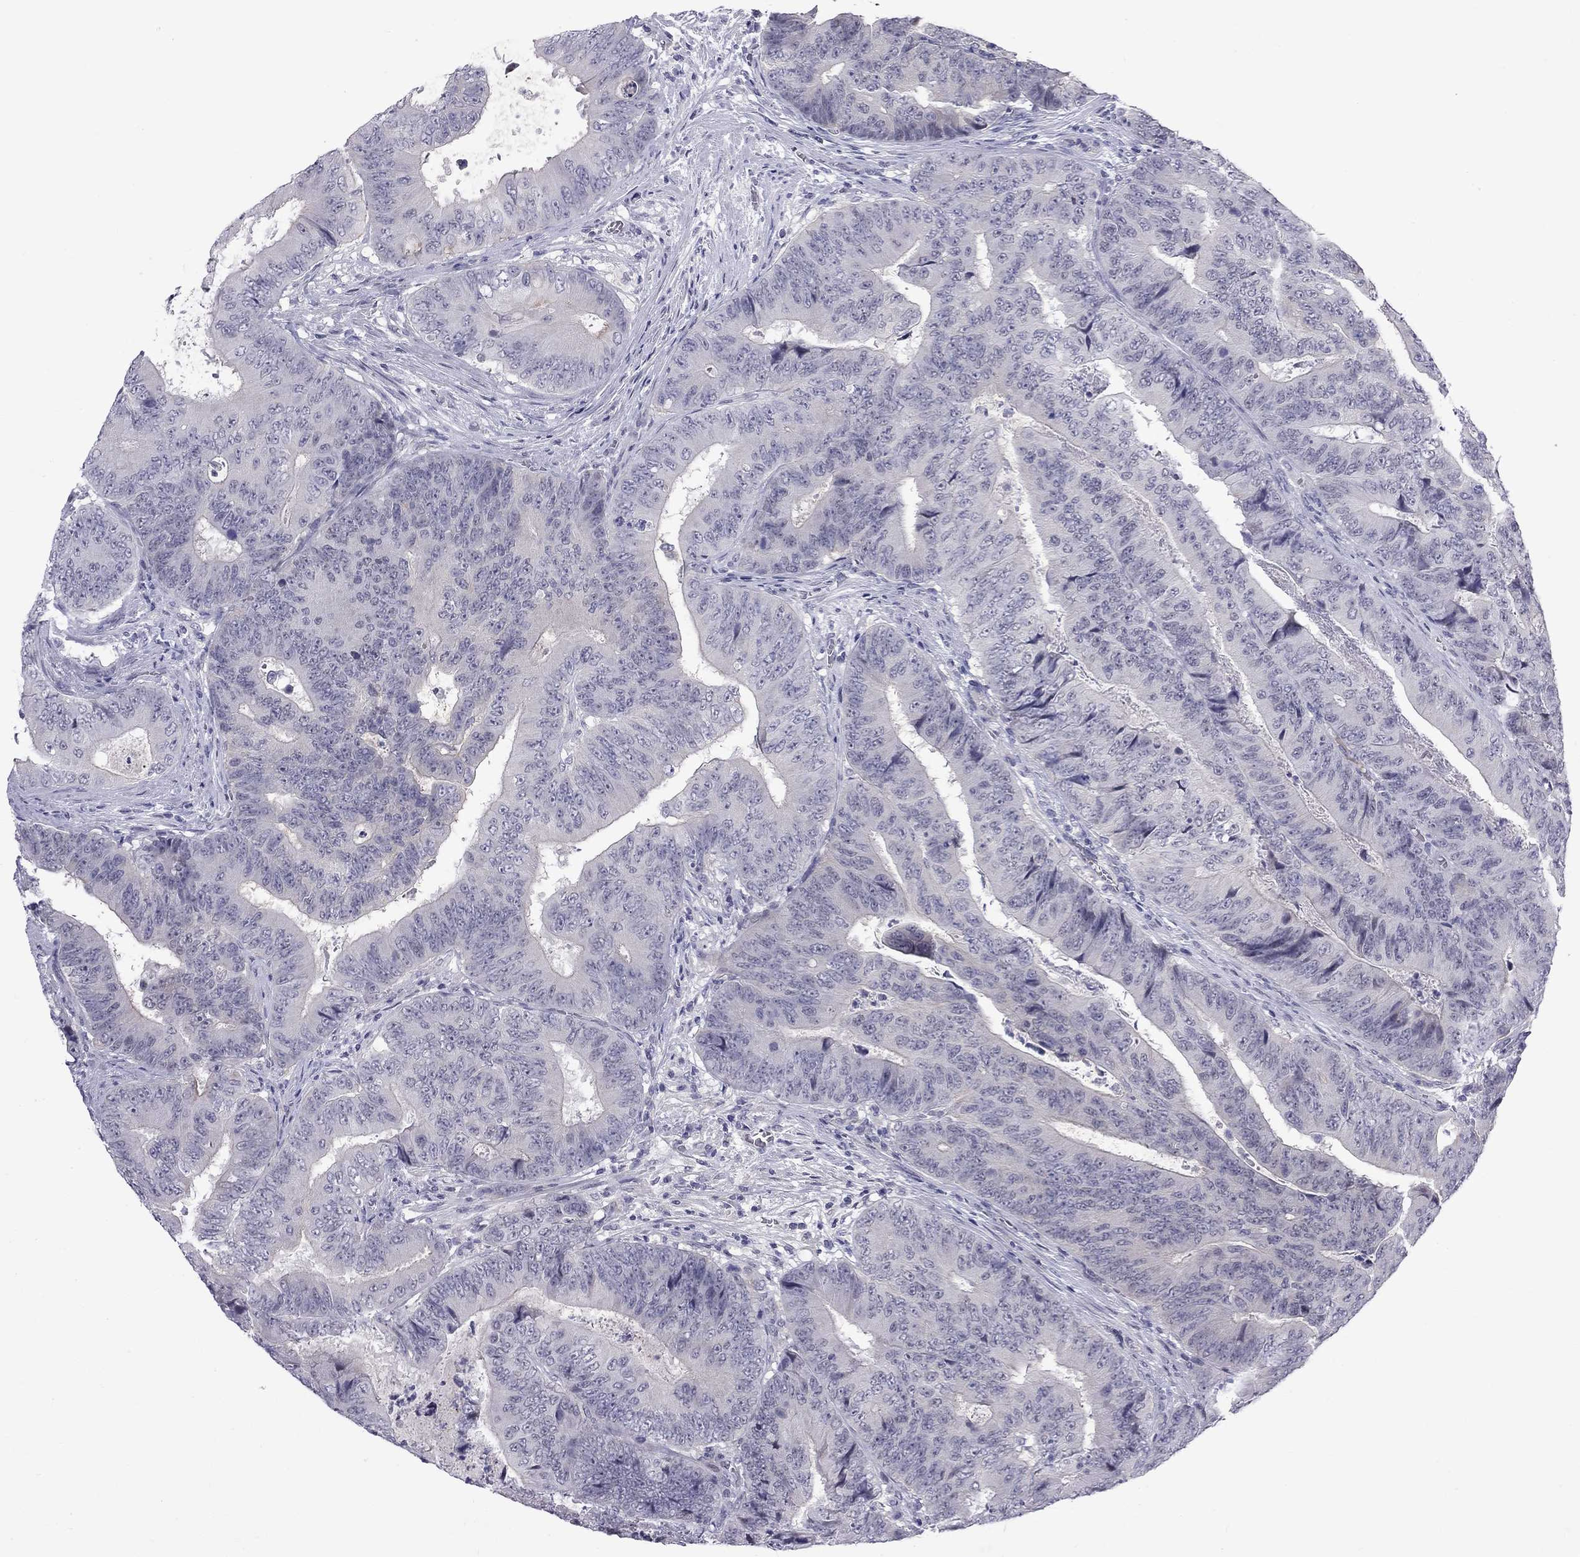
{"staining": {"intensity": "negative", "quantity": "none", "location": "none"}, "tissue": "colorectal cancer", "cell_type": "Tumor cells", "image_type": "cancer", "snomed": [{"axis": "morphology", "description": "Adenocarcinoma, NOS"}, {"axis": "topography", "description": "Colon"}], "caption": "Colorectal adenocarcinoma stained for a protein using immunohistochemistry (IHC) displays no staining tumor cells.", "gene": "RTL9", "patient": {"sex": "female", "age": 48}}